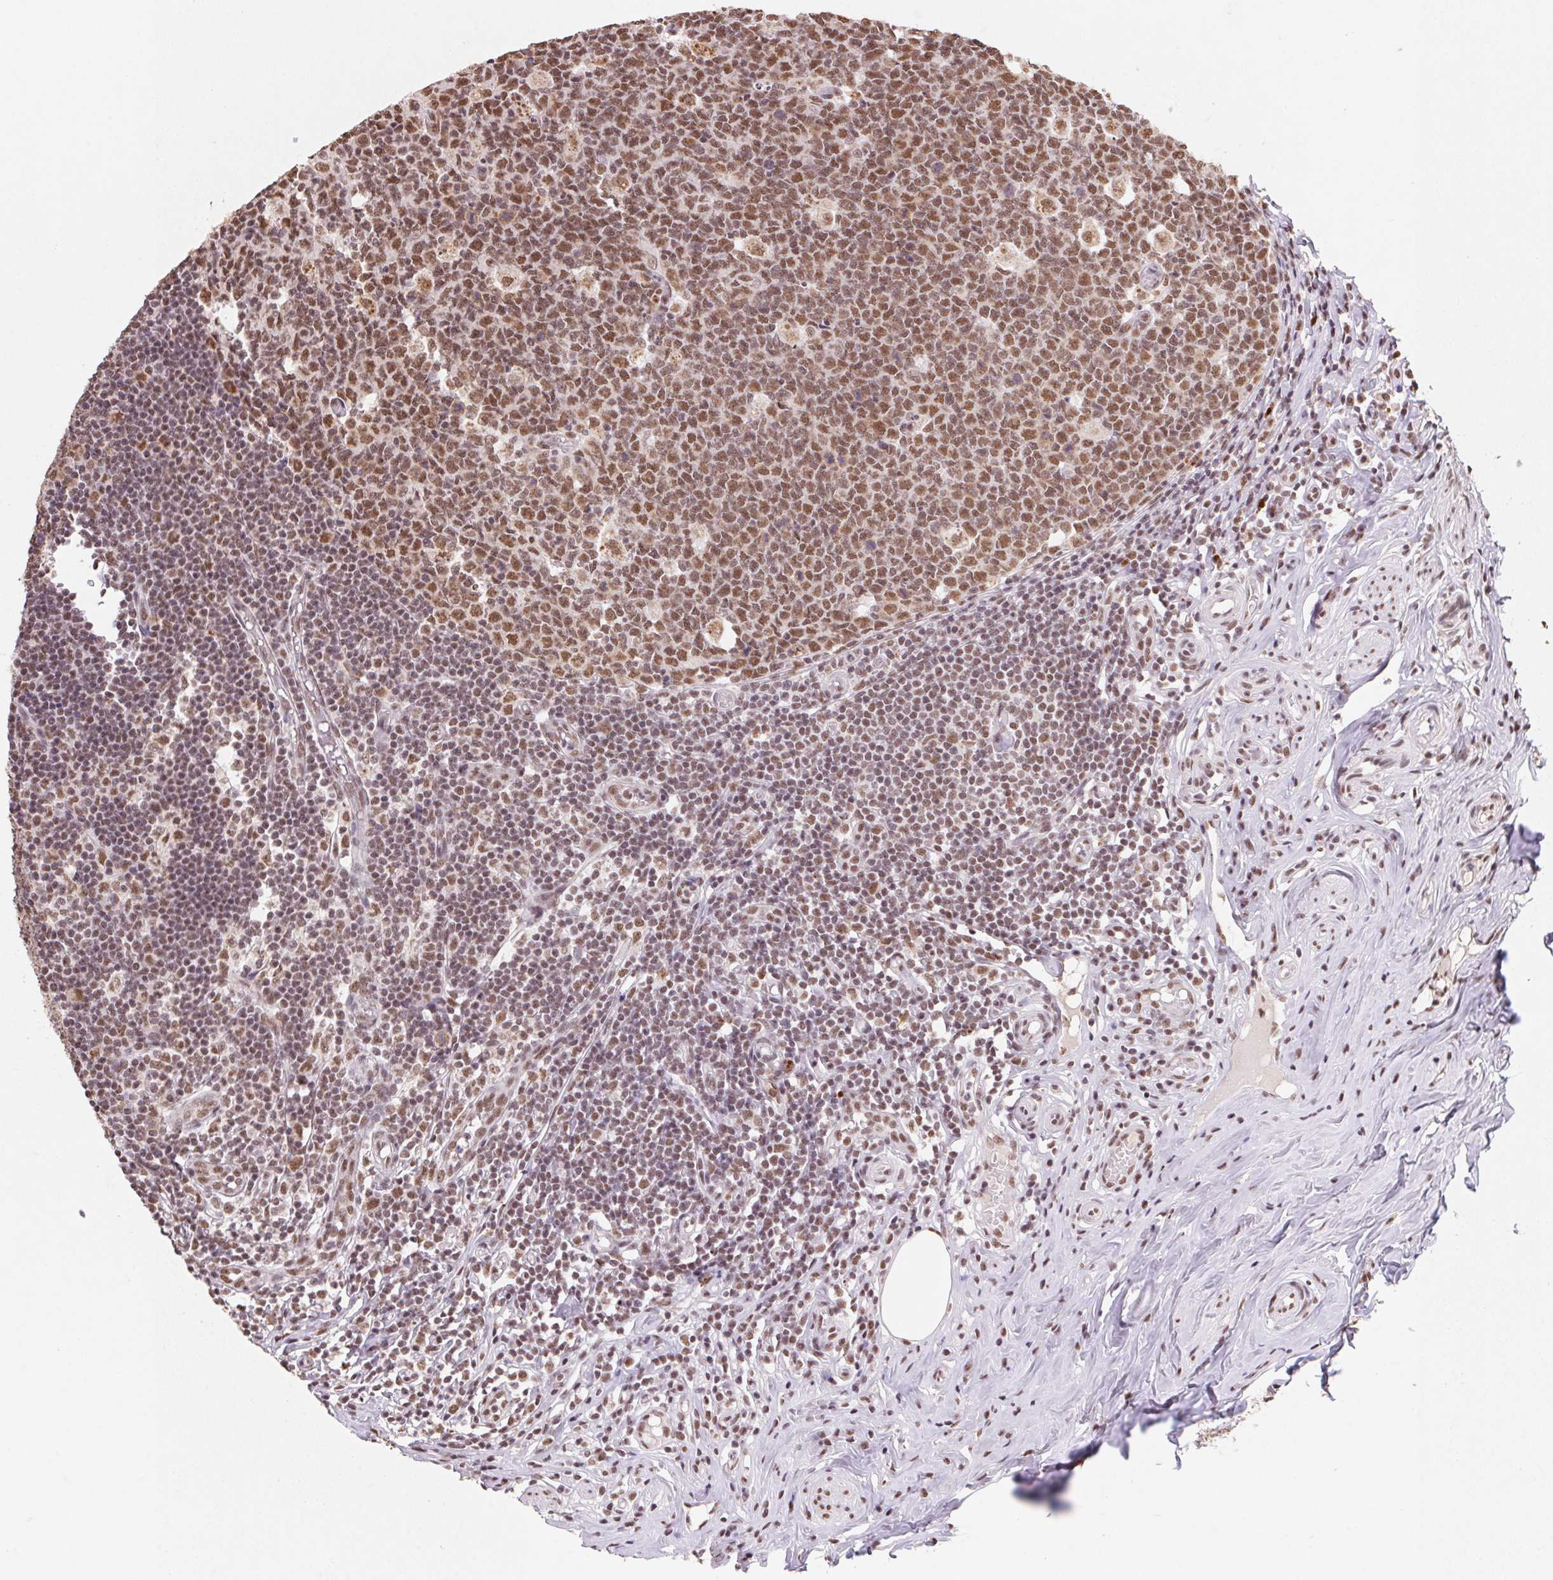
{"staining": {"intensity": "moderate", "quantity": ">75%", "location": "nuclear"}, "tissue": "appendix", "cell_type": "Glandular cells", "image_type": "normal", "snomed": [{"axis": "morphology", "description": "Normal tissue, NOS"}, {"axis": "topography", "description": "Appendix"}], "caption": "Protein staining of normal appendix exhibits moderate nuclear staining in about >75% of glandular cells. (Brightfield microscopy of DAB IHC at high magnification).", "gene": "SNRPG", "patient": {"sex": "male", "age": 18}}